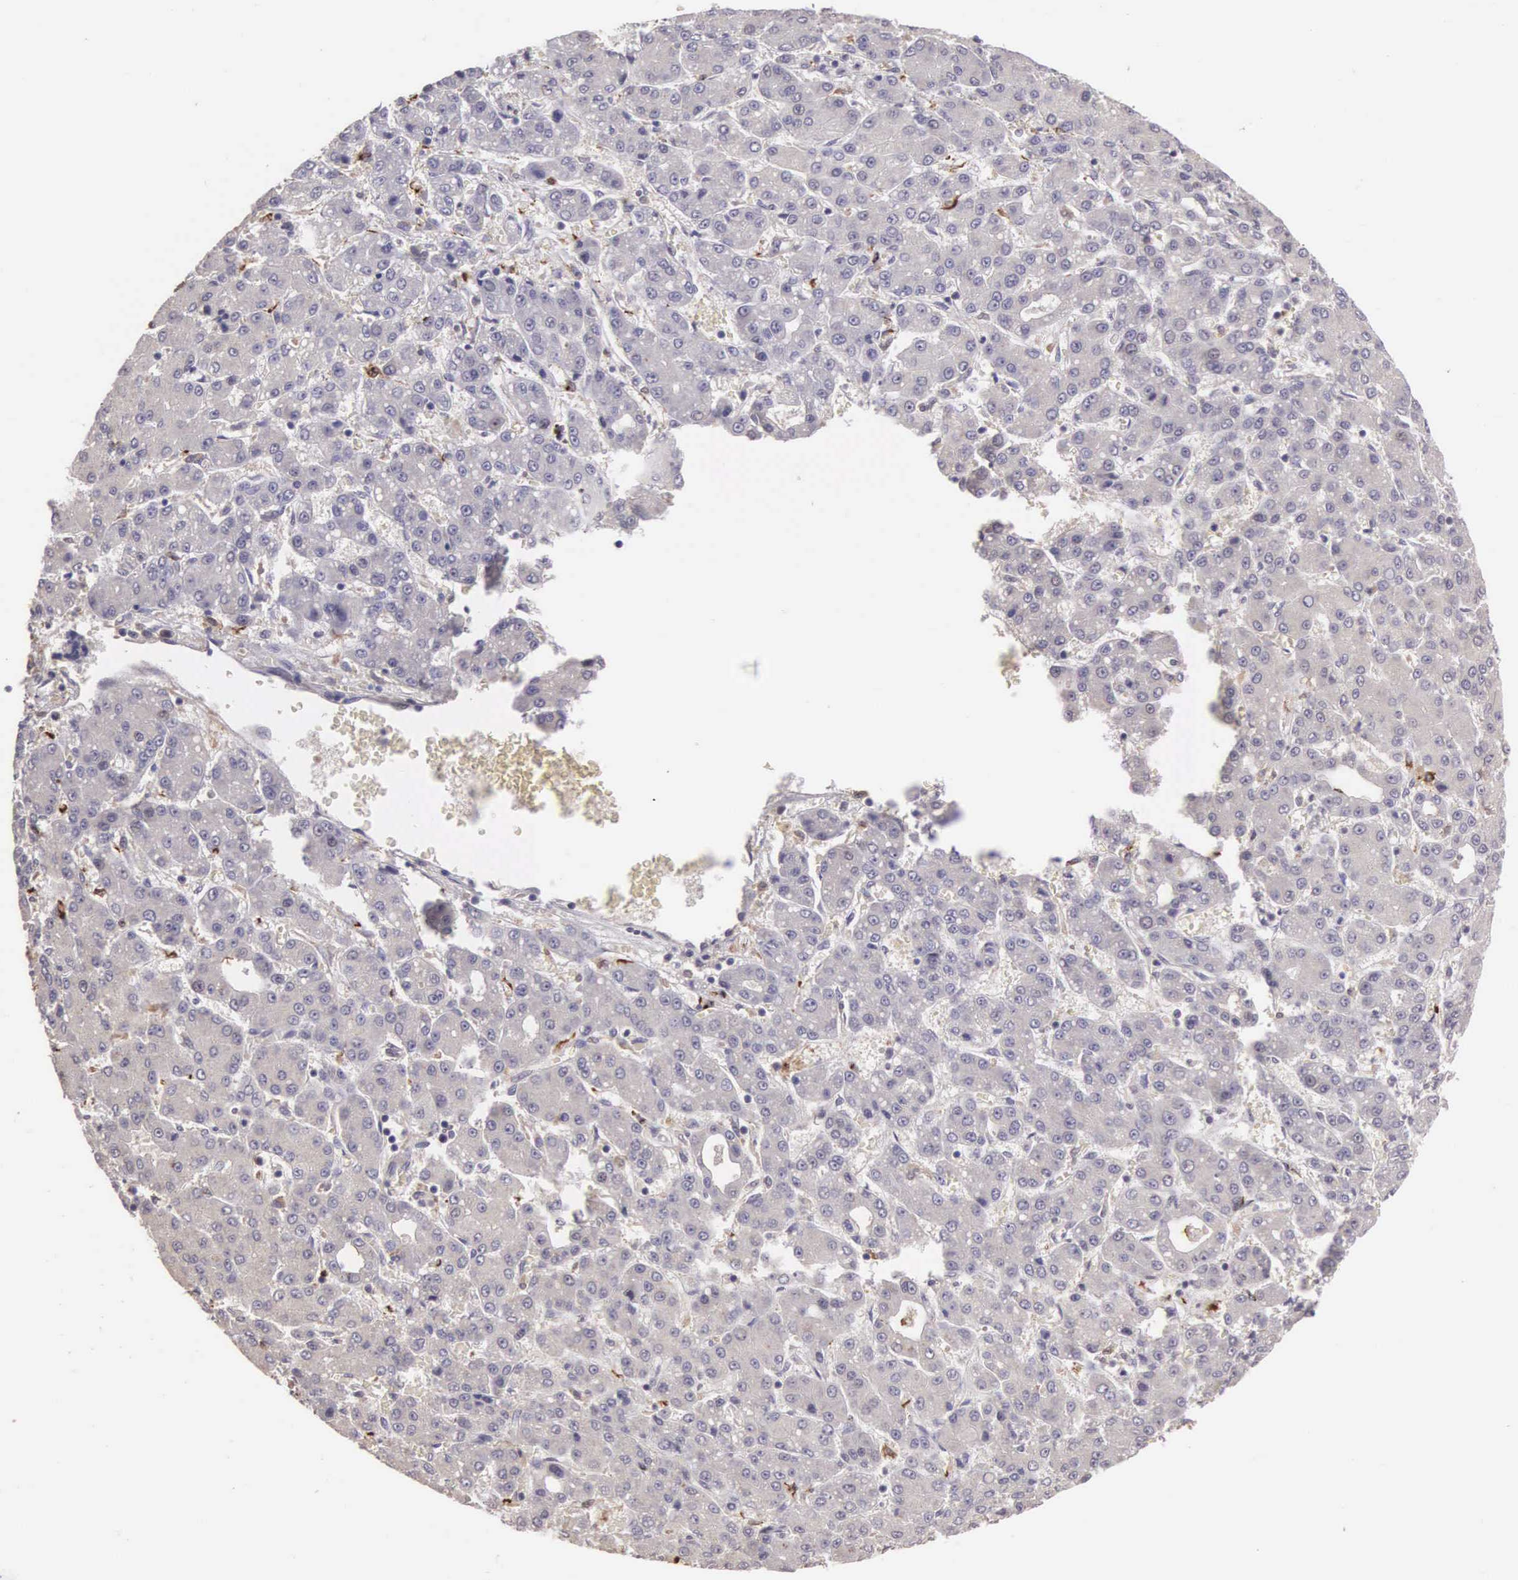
{"staining": {"intensity": "negative", "quantity": "none", "location": "none"}, "tissue": "liver cancer", "cell_type": "Tumor cells", "image_type": "cancer", "snomed": [{"axis": "morphology", "description": "Carcinoma, Hepatocellular, NOS"}, {"axis": "topography", "description": "Liver"}], "caption": "The micrograph demonstrates no staining of tumor cells in hepatocellular carcinoma (liver).", "gene": "CDC45", "patient": {"sex": "male", "age": 69}}